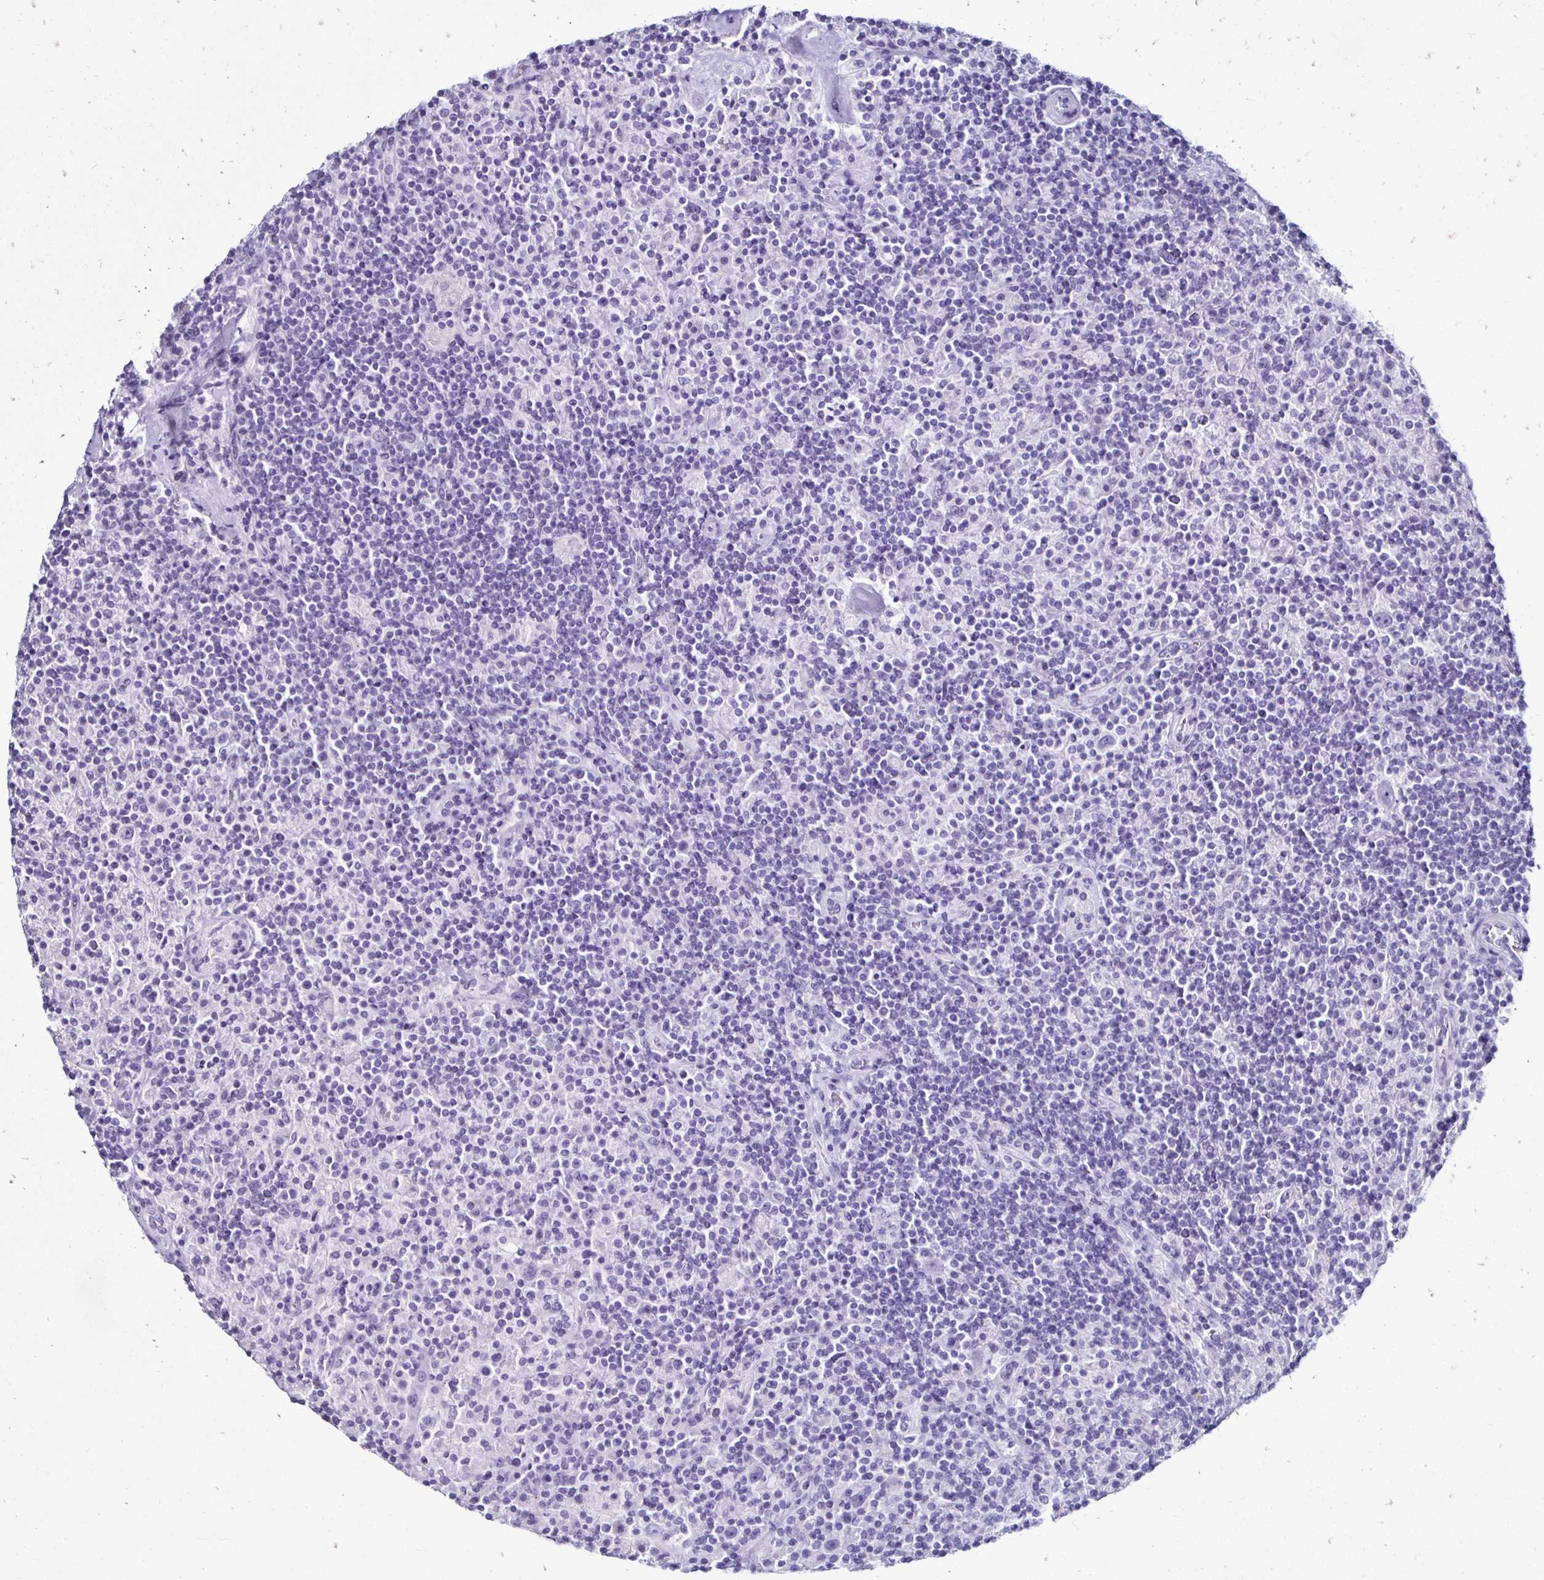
{"staining": {"intensity": "negative", "quantity": "none", "location": "none"}, "tissue": "lymphoma", "cell_type": "Tumor cells", "image_type": "cancer", "snomed": [{"axis": "morphology", "description": "Hodgkin's disease, NOS"}, {"axis": "topography", "description": "Lymph node"}], "caption": "Tumor cells are negative for protein expression in human Hodgkin's disease. (DAB IHC visualized using brightfield microscopy, high magnification).", "gene": "CST5", "patient": {"sex": "male", "age": 70}}